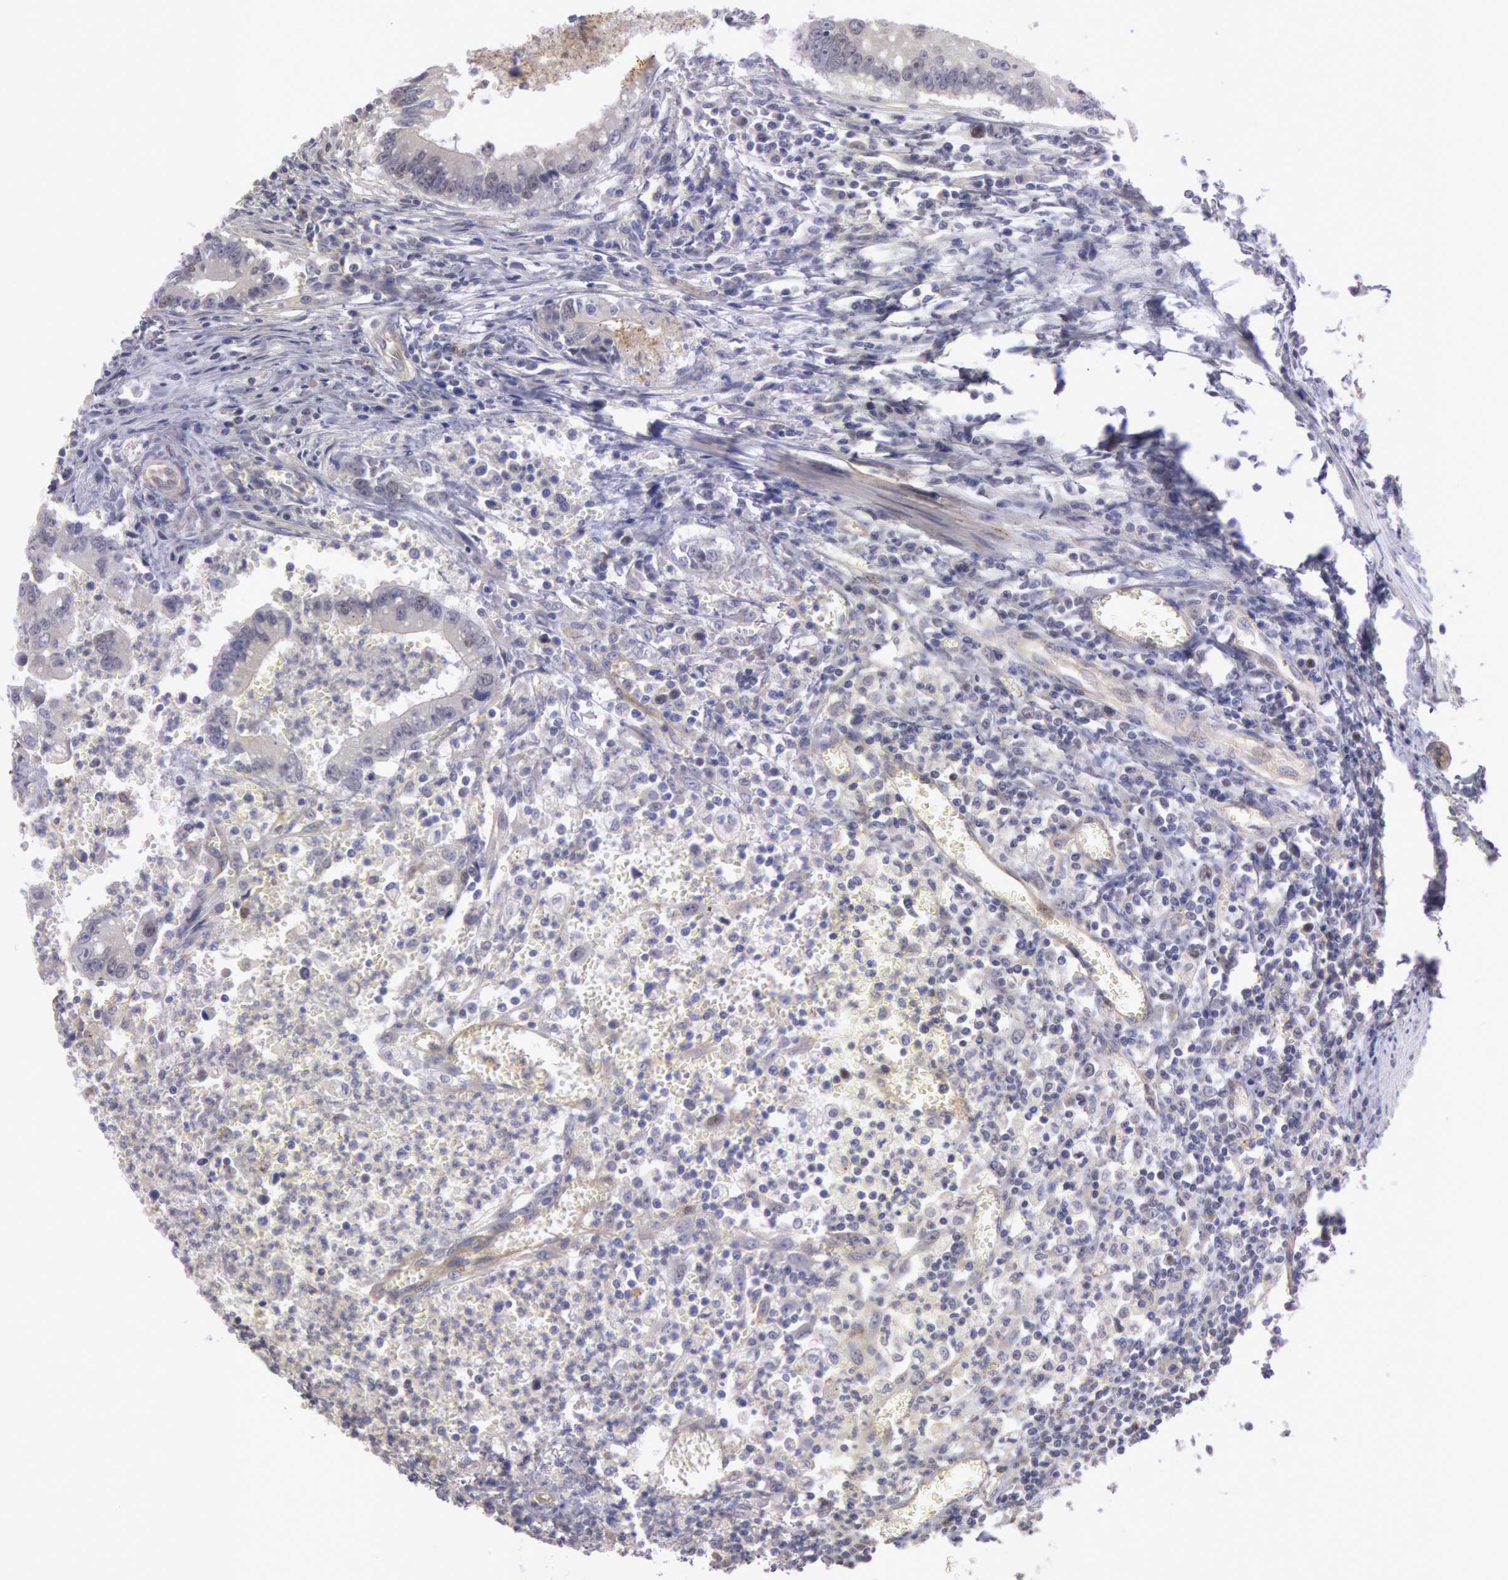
{"staining": {"intensity": "negative", "quantity": "none", "location": "none"}, "tissue": "colorectal cancer", "cell_type": "Tumor cells", "image_type": "cancer", "snomed": [{"axis": "morphology", "description": "Adenocarcinoma, NOS"}, {"axis": "topography", "description": "Rectum"}], "caption": "Micrograph shows no significant protein expression in tumor cells of colorectal adenocarcinoma. Brightfield microscopy of IHC stained with DAB (3,3'-diaminobenzidine) (brown) and hematoxylin (blue), captured at high magnification.", "gene": "AMOTL1", "patient": {"sex": "female", "age": 81}}